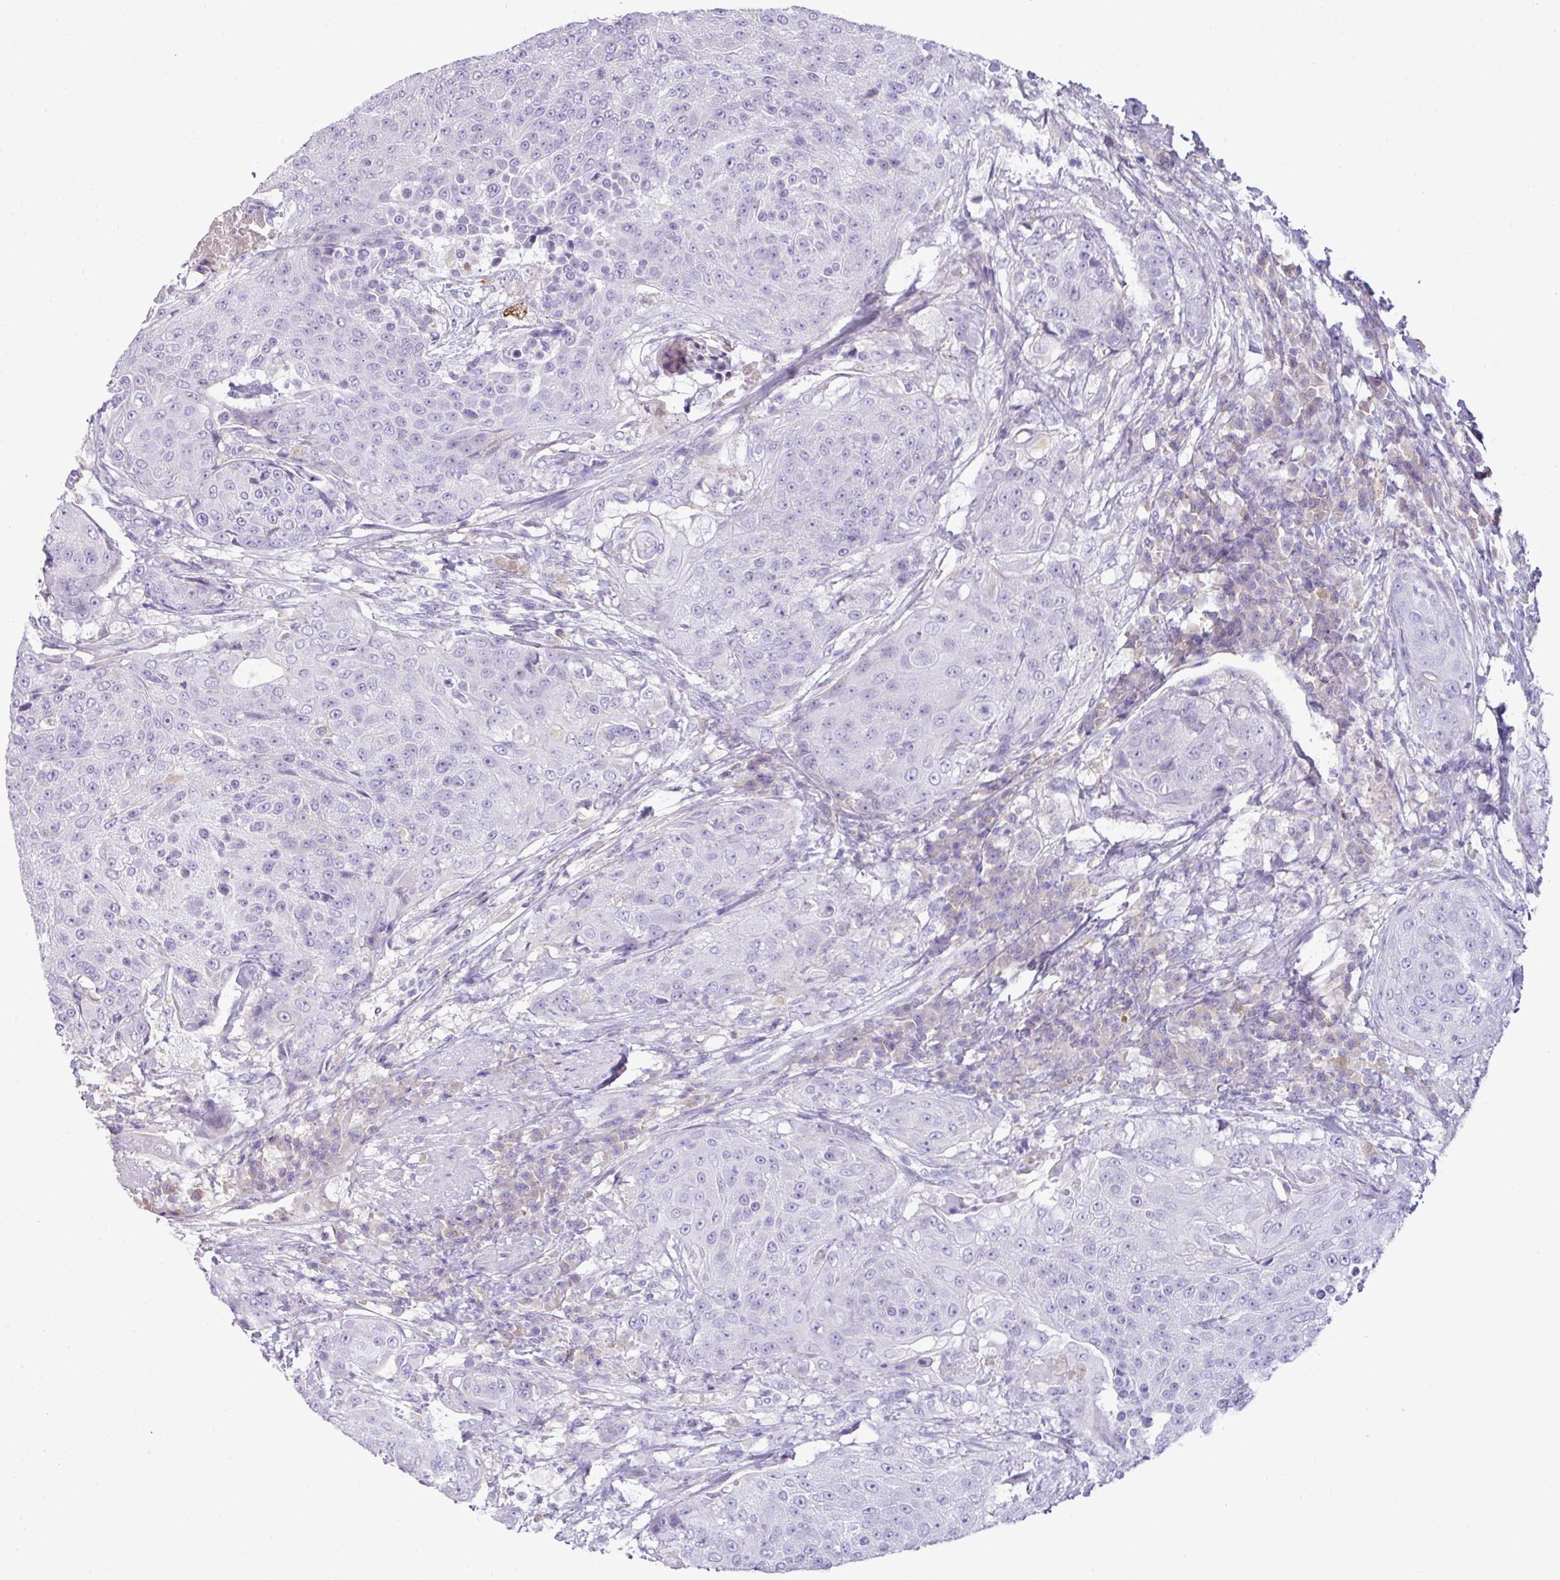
{"staining": {"intensity": "negative", "quantity": "none", "location": "none"}, "tissue": "urothelial cancer", "cell_type": "Tumor cells", "image_type": "cancer", "snomed": [{"axis": "morphology", "description": "Urothelial carcinoma, High grade"}, {"axis": "topography", "description": "Urinary bladder"}], "caption": "Human high-grade urothelial carcinoma stained for a protein using immunohistochemistry reveals no staining in tumor cells.", "gene": "OR6C6", "patient": {"sex": "female", "age": 63}}